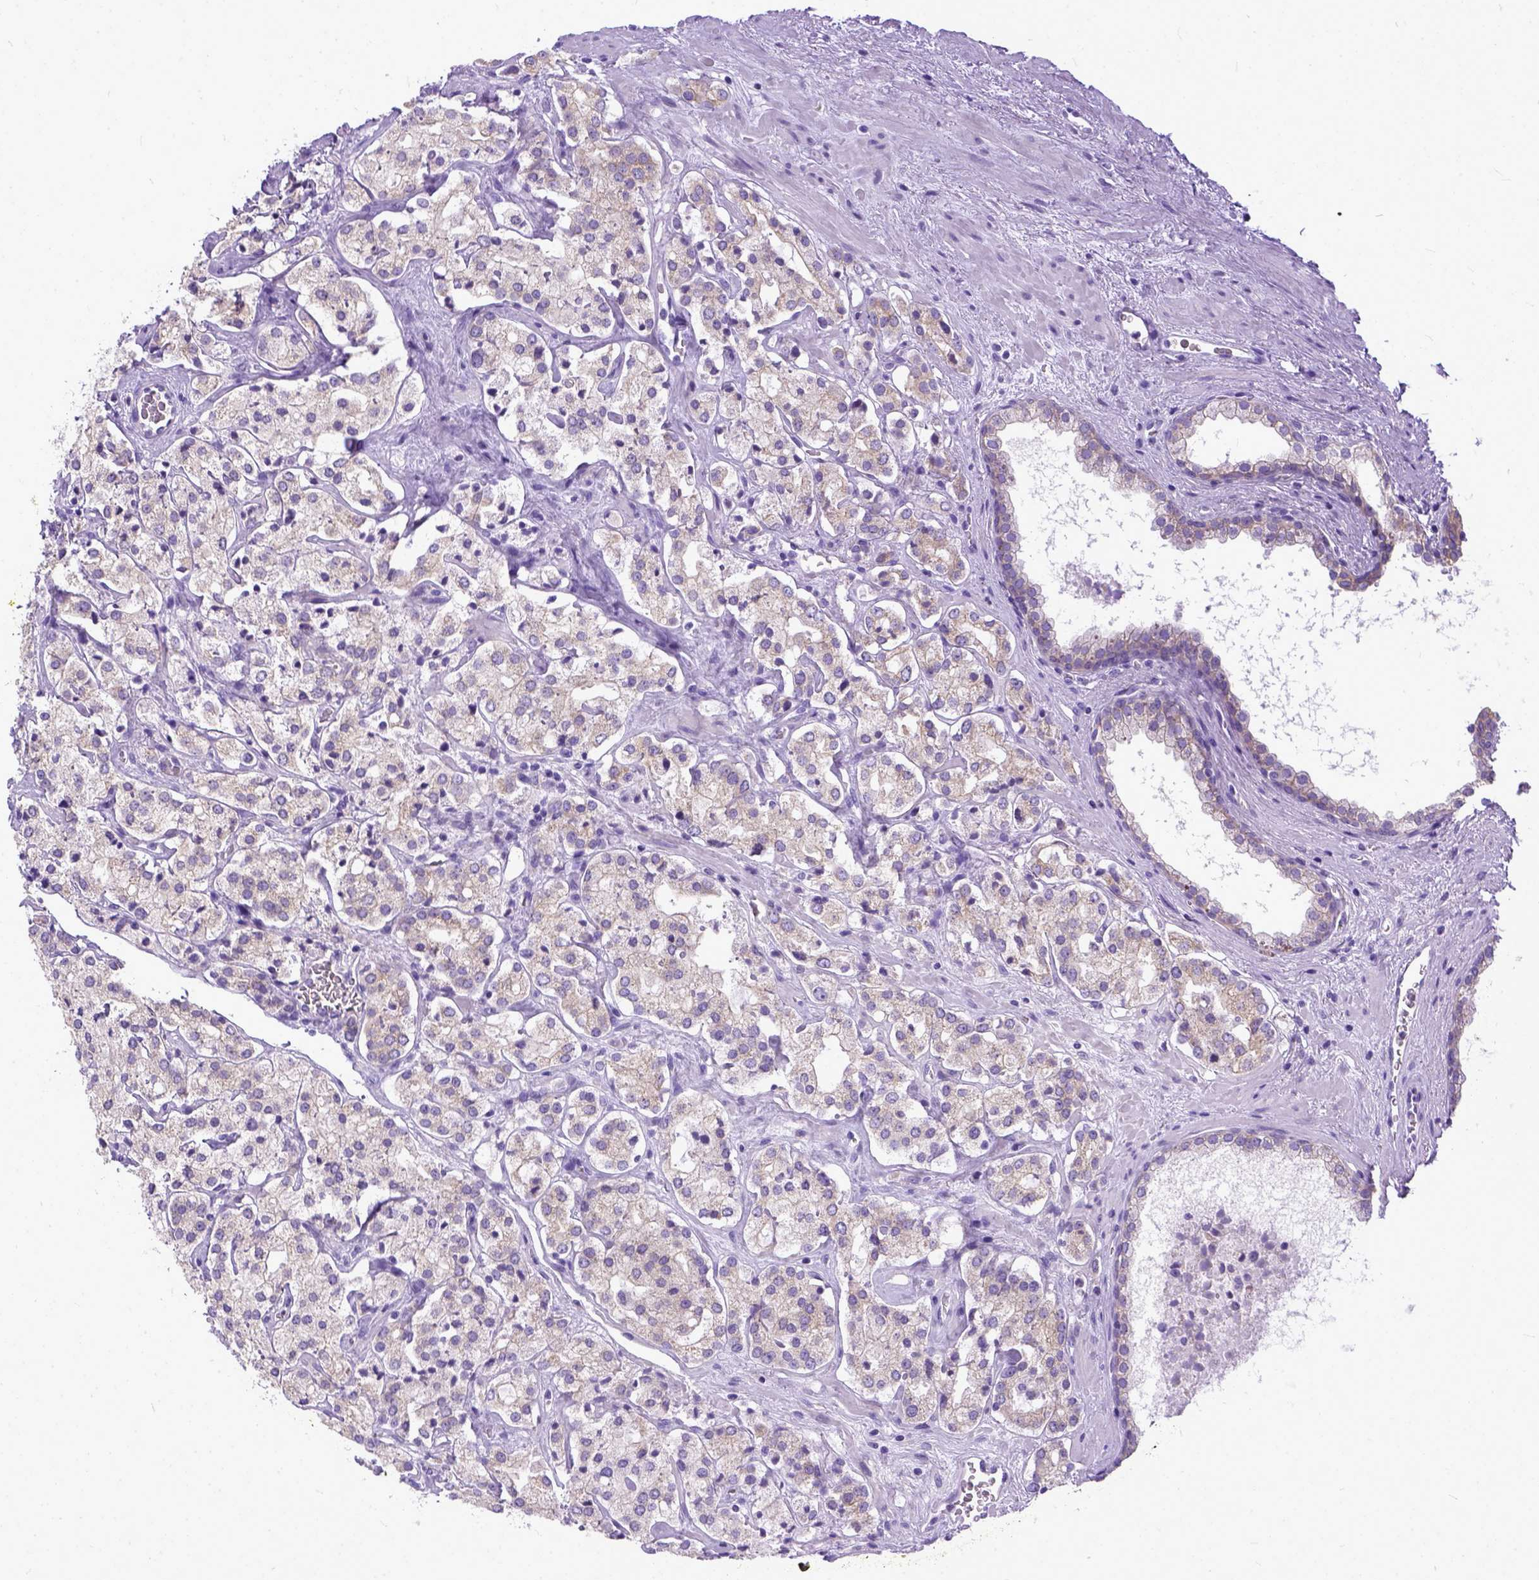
{"staining": {"intensity": "negative", "quantity": "none", "location": "none"}, "tissue": "prostate cancer", "cell_type": "Tumor cells", "image_type": "cancer", "snomed": [{"axis": "morphology", "description": "Adenocarcinoma, NOS"}, {"axis": "topography", "description": "Prostate"}], "caption": "The immunohistochemistry (IHC) micrograph has no significant positivity in tumor cells of adenocarcinoma (prostate) tissue.", "gene": "PPL", "patient": {"sex": "male", "age": 66}}